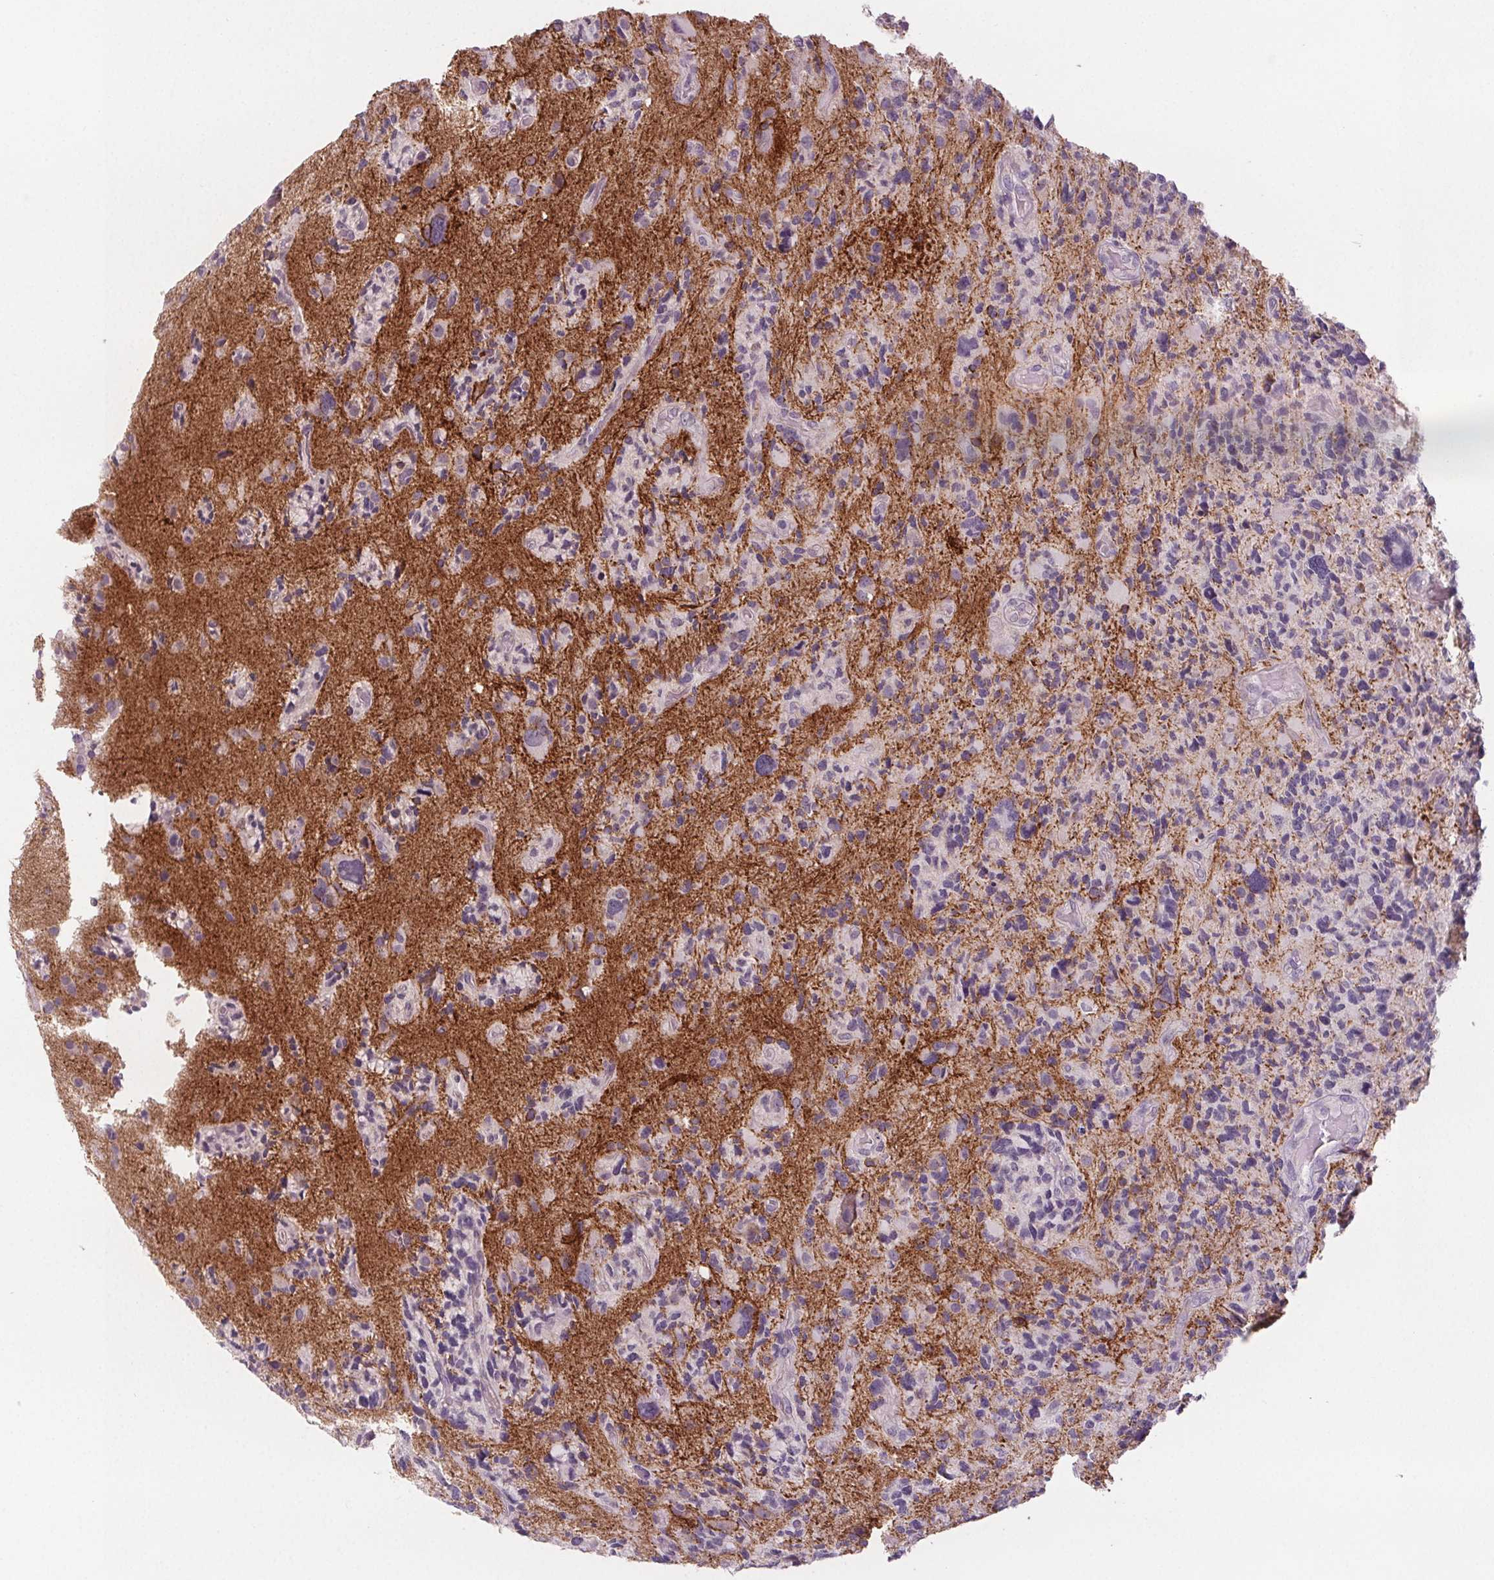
{"staining": {"intensity": "negative", "quantity": "none", "location": "none"}, "tissue": "glioma", "cell_type": "Tumor cells", "image_type": "cancer", "snomed": [{"axis": "morphology", "description": "Glioma, malignant, High grade"}, {"axis": "topography", "description": "Brain"}], "caption": "Image shows no significant protein staining in tumor cells of glioma.", "gene": "ATP1A1", "patient": {"sex": "female", "age": 71}}